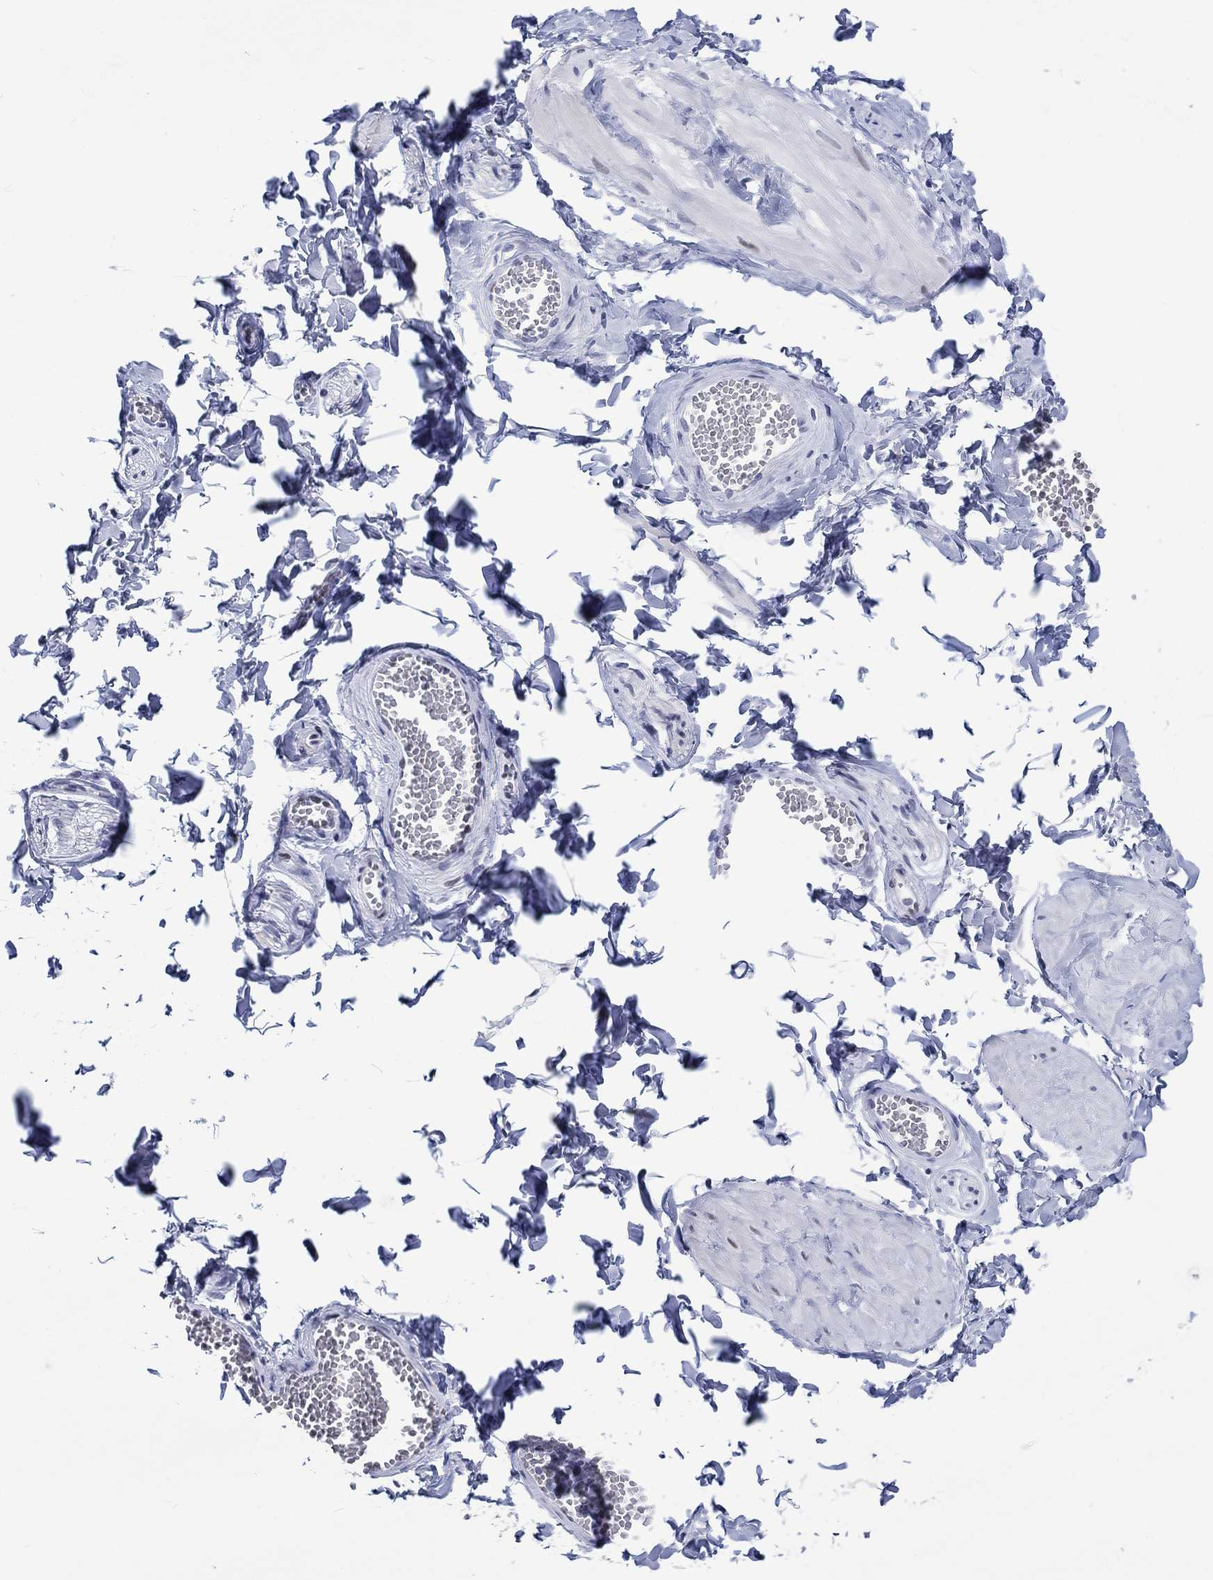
{"staining": {"intensity": "negative", "quantity": "none", "location": "none"}, "tissue": "adipose tissue", "cell_type": "Adipocytes", "image_type": "normal", "snomed": [{"axis": "morphology", "description": "Normal tissue, NOS"}, {"axis": "topography", "description": "Smooth muscle"}, {"axis": "topography", "description": "Peripheral nerve tissue"}], "caption": "A high-resolution micrograph shows IHC staining of benign adipose tissue, which exhibits no significant staining in adipocytes.", "gene": "CDCA2", "patient": {"sex": "male", "age": 22}}